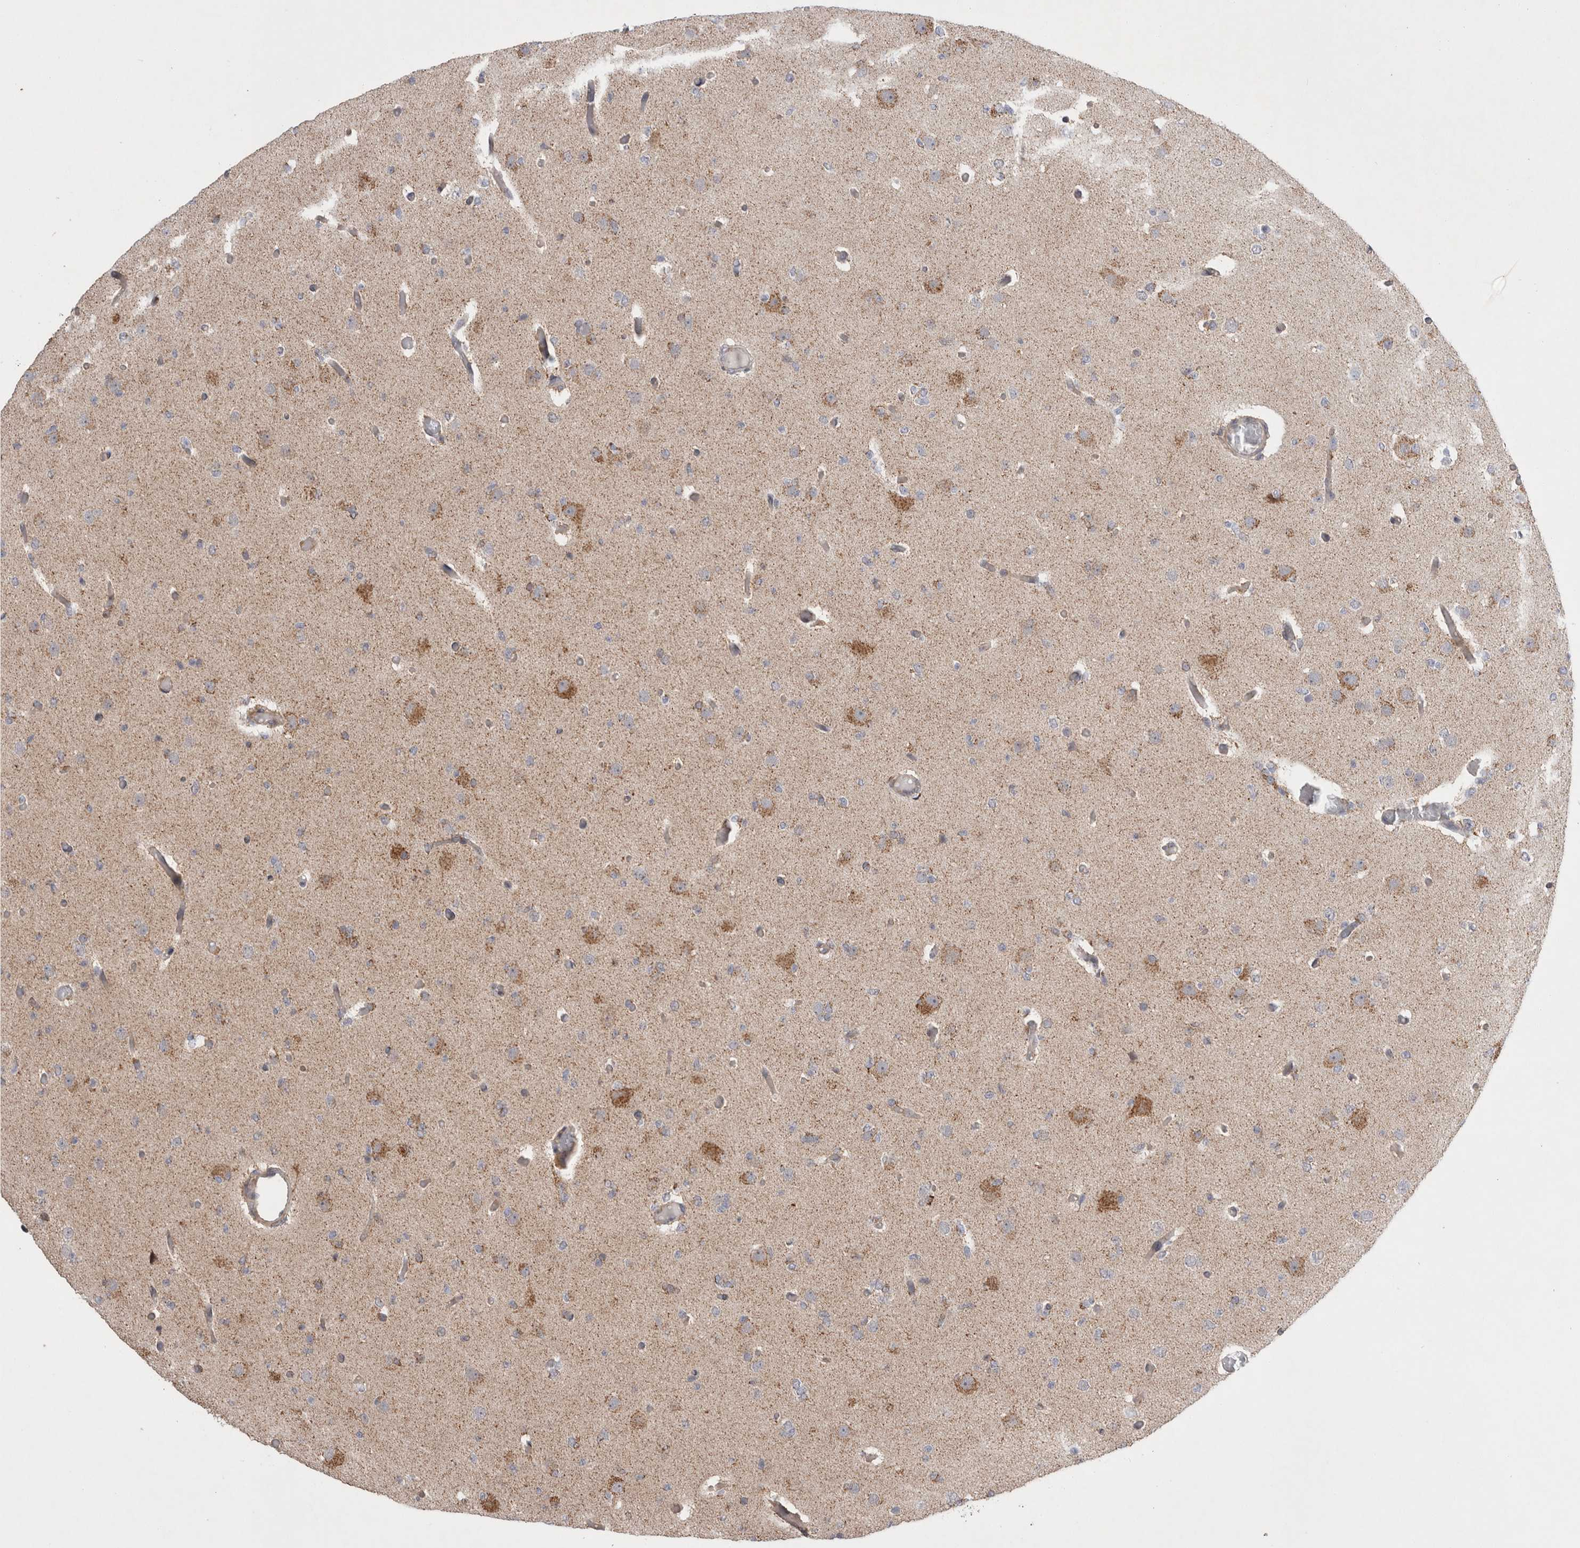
{"staining": {"intensity": "moderate", "quantity": "<25%", "location": "cytoplasmic/membranous"}, "tissue": "glioma", "cell_type": "Tumor cells", "image_type": "cancer", "snomed": [{"axis": "morphology", "description": "Glioma, malignant, Low grade"}, {"axis": "topography", "description": "Brain"}], "caption": "Human low-grade glioma (malignant) stained with a brown dye displays moderate cytoplasmic/membranous positive expression in about <25% of tumor cells.", "gene": "MRPL37", "patient": {"sex": "female", "age": 22}}